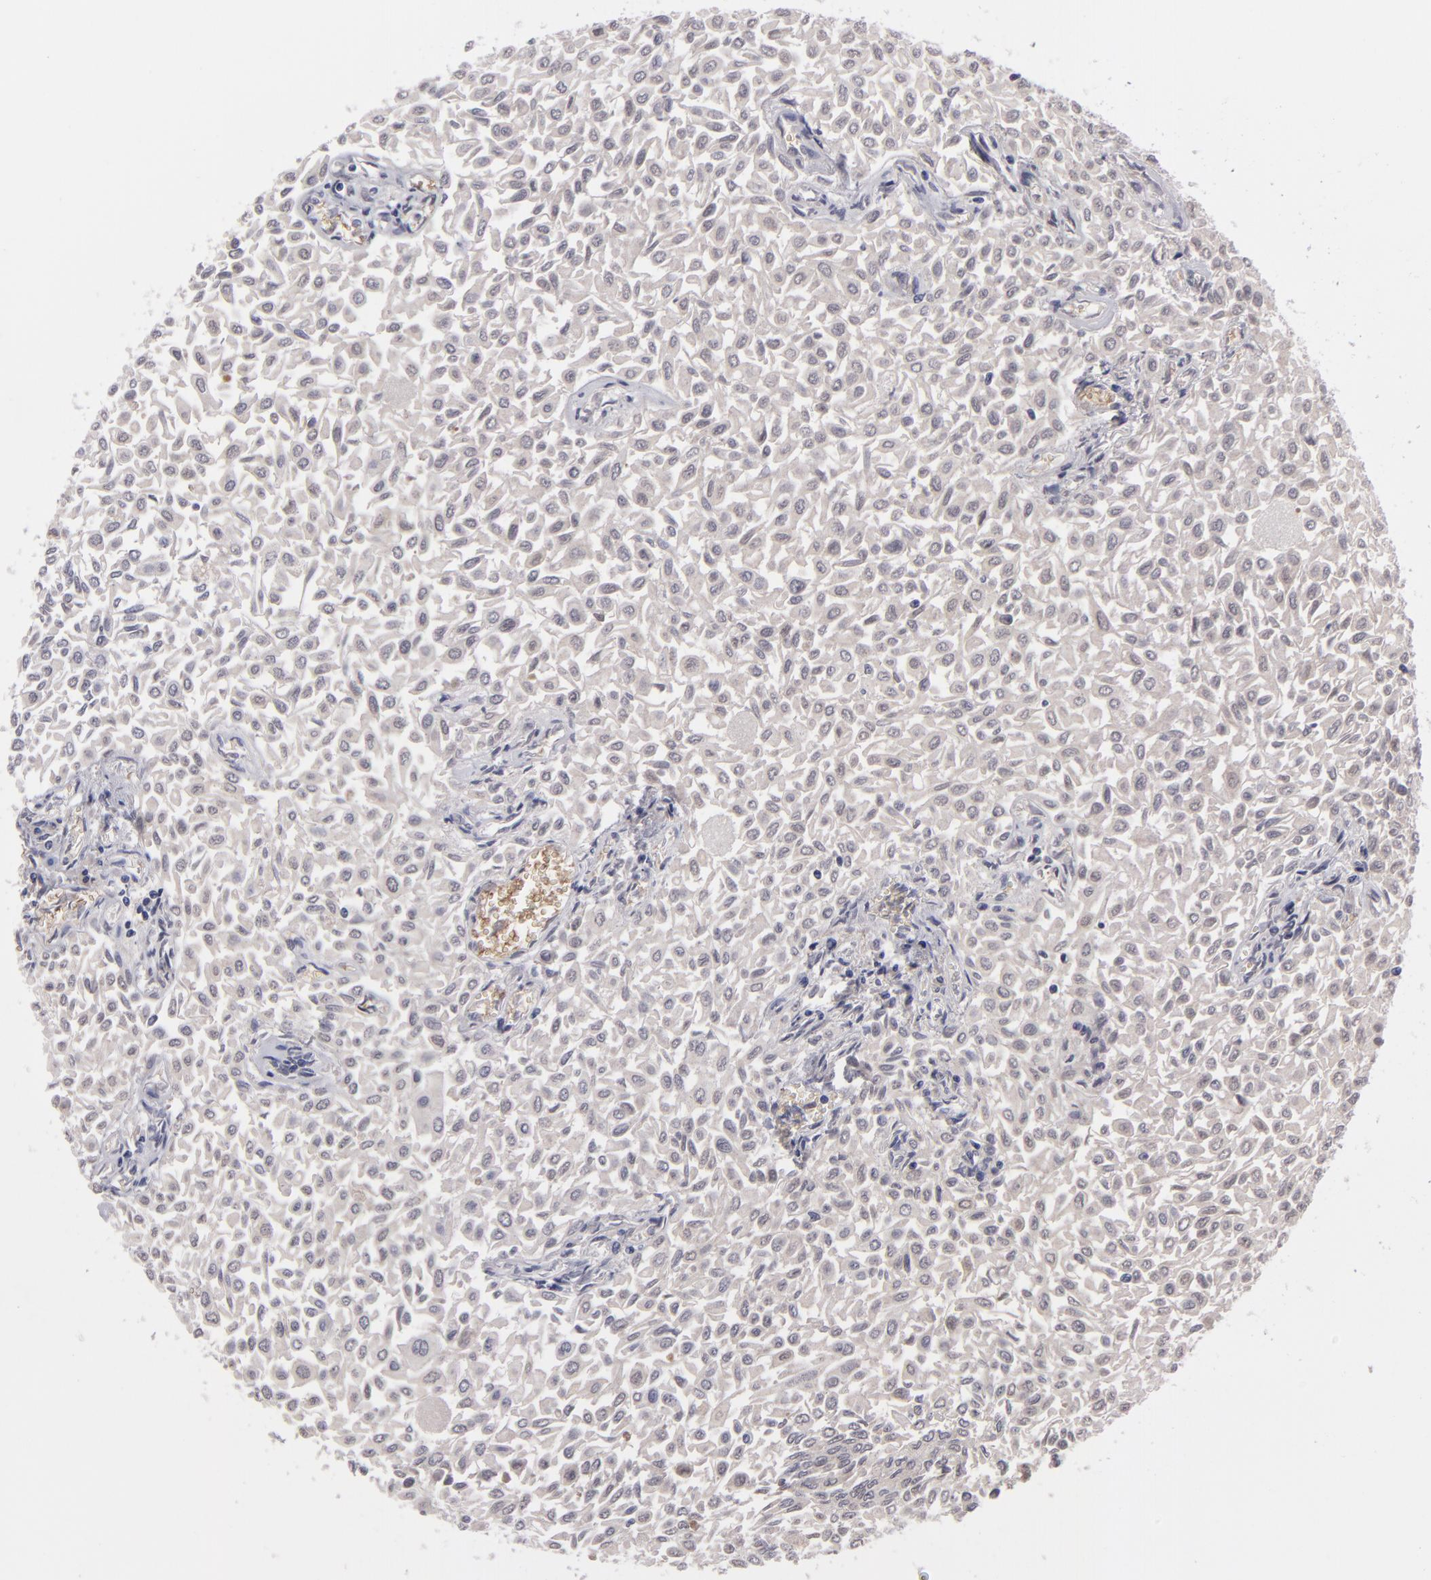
{"staining": {"intensity": "negative", "quantity": "none", "location": "none"}, "tissue": "urothelial cancer", "cell_type": "Tumor cells", "image_type": "cancer", "snomed": [{"axis": "morphology", "description": "Urothelial carcinoma, Low grade"}, {"axis": "topography", "description": "Urinary bladder"}], "caption": "DAB (3,3'-diaminobenzidine) immunohistochemical staining of low-grade urothelial carcinoma exhibits no significant expression in tumor cells.", "gene": "ITIH4", "patient": {"sex": "male", "age": 64}}